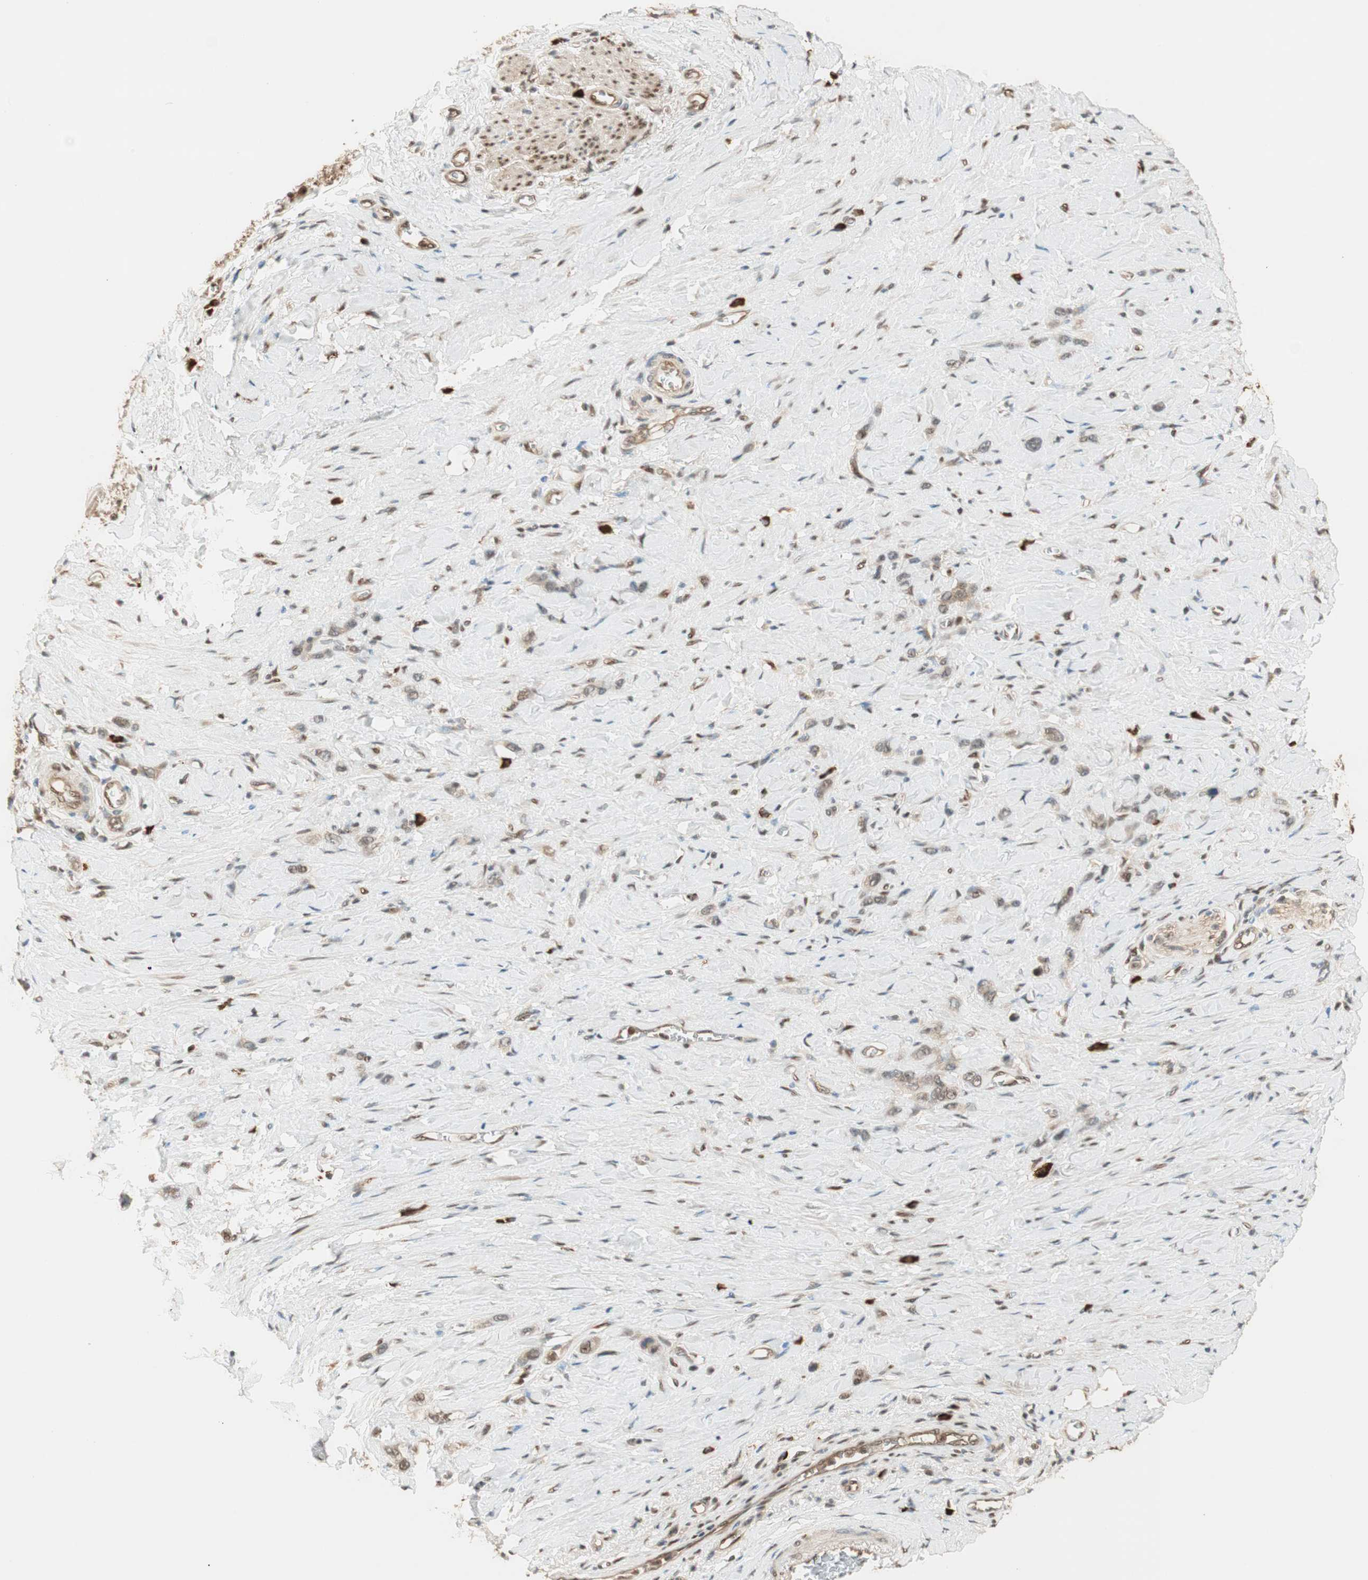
{"staining": {"intensity": "moderate", "quantity": ">75%", "location": "cytoplasmic/membranous,nuclear"}, "tissue": "stomach cancer", "cell_type": "Tumor cells", "image_type": "cancer", "snomed": [{"axis": "morphology", "description": "Normal tissue, NOS"}, {"axis": "morphology", "description": "Adenocarcinoma, NOS"}, {"axis": "morphology", "description": "Adenocarcinoma, High grade"}, {"axis": "topography", "description": "Stomach, upper"}, {"axis": "topography", "description": "Stomach"}], "caption": "This image exhibits immunohistochemistry staining of stomach high-grade adenocarcinoma, with medium moderate cytoplasmic/membranous and nuclear expression in approximately >75% of tumor cells.", "gene": "ZNF443", "patient": {"sex": "female", "age": 65}}